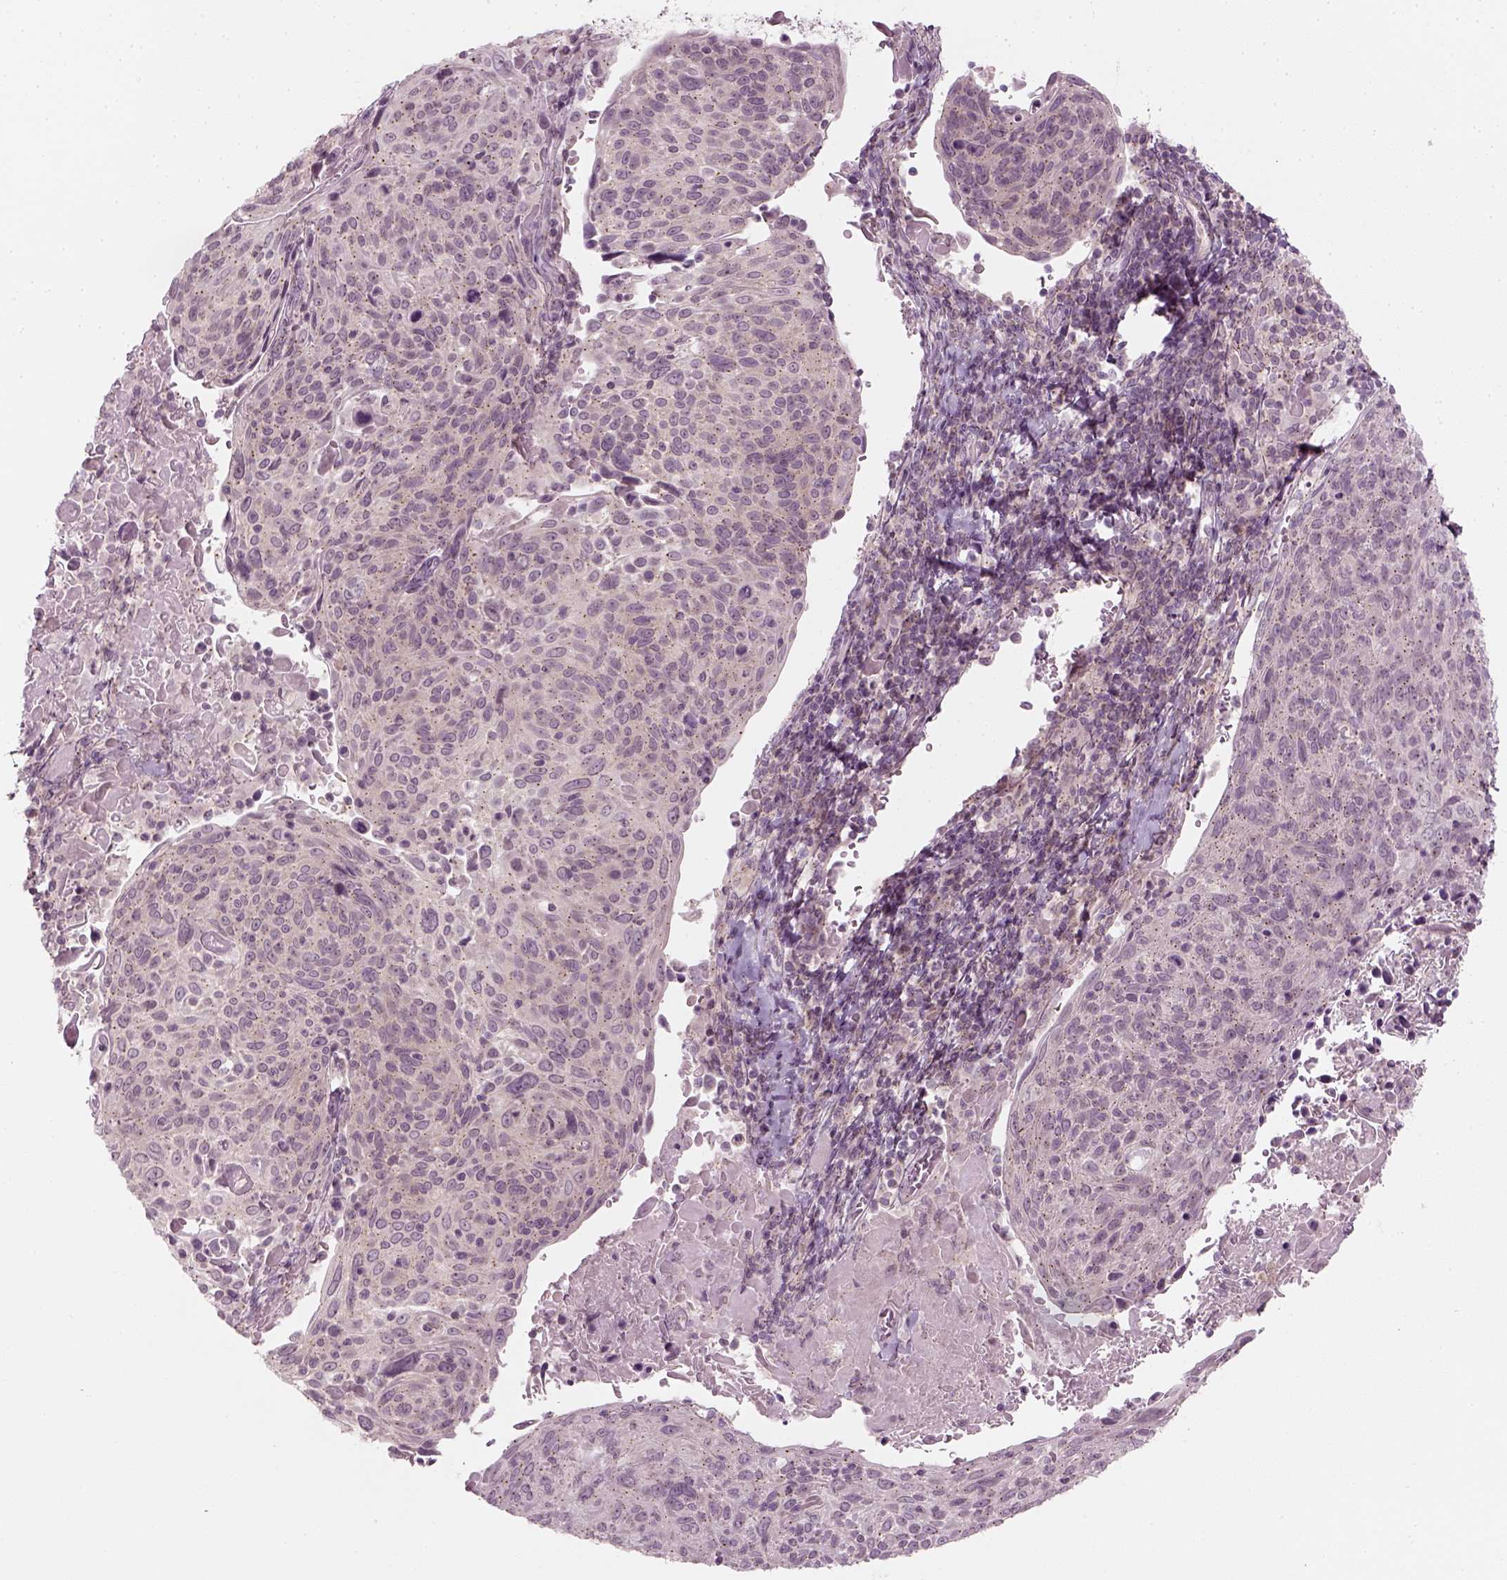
{"staining": {"intensity": "negative", "quantity": "none", "location": "none"}, "tissue": "cervical cancer", "cell_type": "Tumor cells", "image_type": "cancer", "snomed": [{"axis": "morphology", "description": "Squamous cell carcinoma, NOS"}, {"axis": "topography", "description": "Cervix"}], "caption": "Squamous cell carcinoma (cervical) was stained to show a protein in brown. There is no significant positivity in tumor cells. (DAB IHC visualized using brightfield microscopy, high magnification).", "gene": "MLIP", "patient": {"sex": "female", "age": 61}}